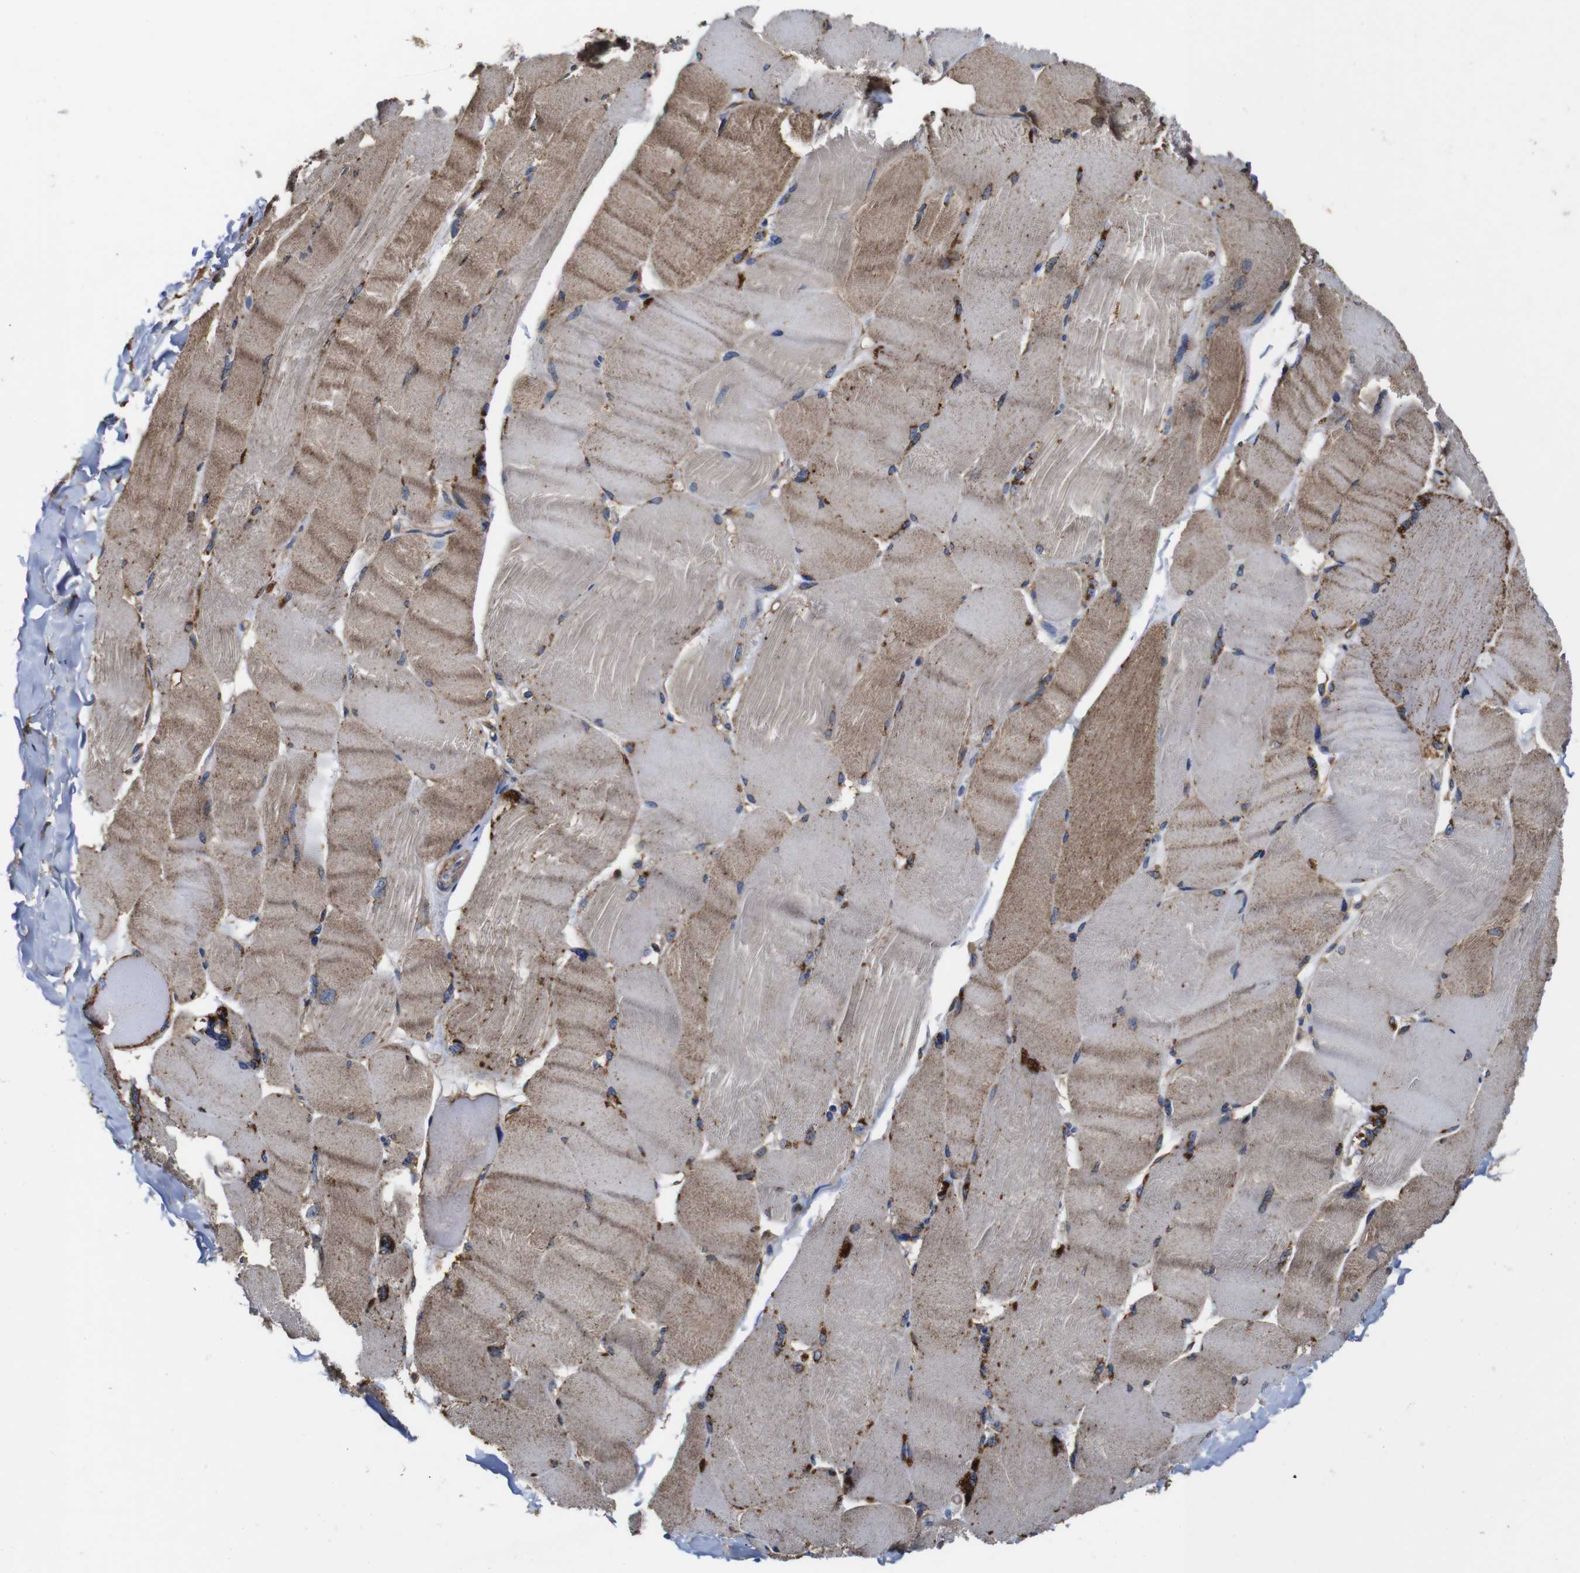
{"staining": {"intensity": "moderate", "quantity": "25%-75%", "location": "cytoplasmic/membranous"}, "tissue": "skeletal muscle", "cell_type": "Myocytes", "image_type": "normal", "snomed": [{"axis": "morphology", "description": "Normal tissue, NOS"}, {"axis": "topography", "description": "Skin"}, {"axis": "topography", "description": "Skeletal muscle"}], "caption": "Myocytes exhibit medium levels of moderate cytoplasmic/membranous expression in about 25%-75% of cells in unremarkable skeletal muscle. The staining was performed using DAB (3,3'-diaminobenzidine) to visualize the protein expression in brown, while the nuclei were stained in blue with hematoxylin (Magnification: 20x).", "gene": "PI4KA", "patient": {"sex": "male", "age": 83}}